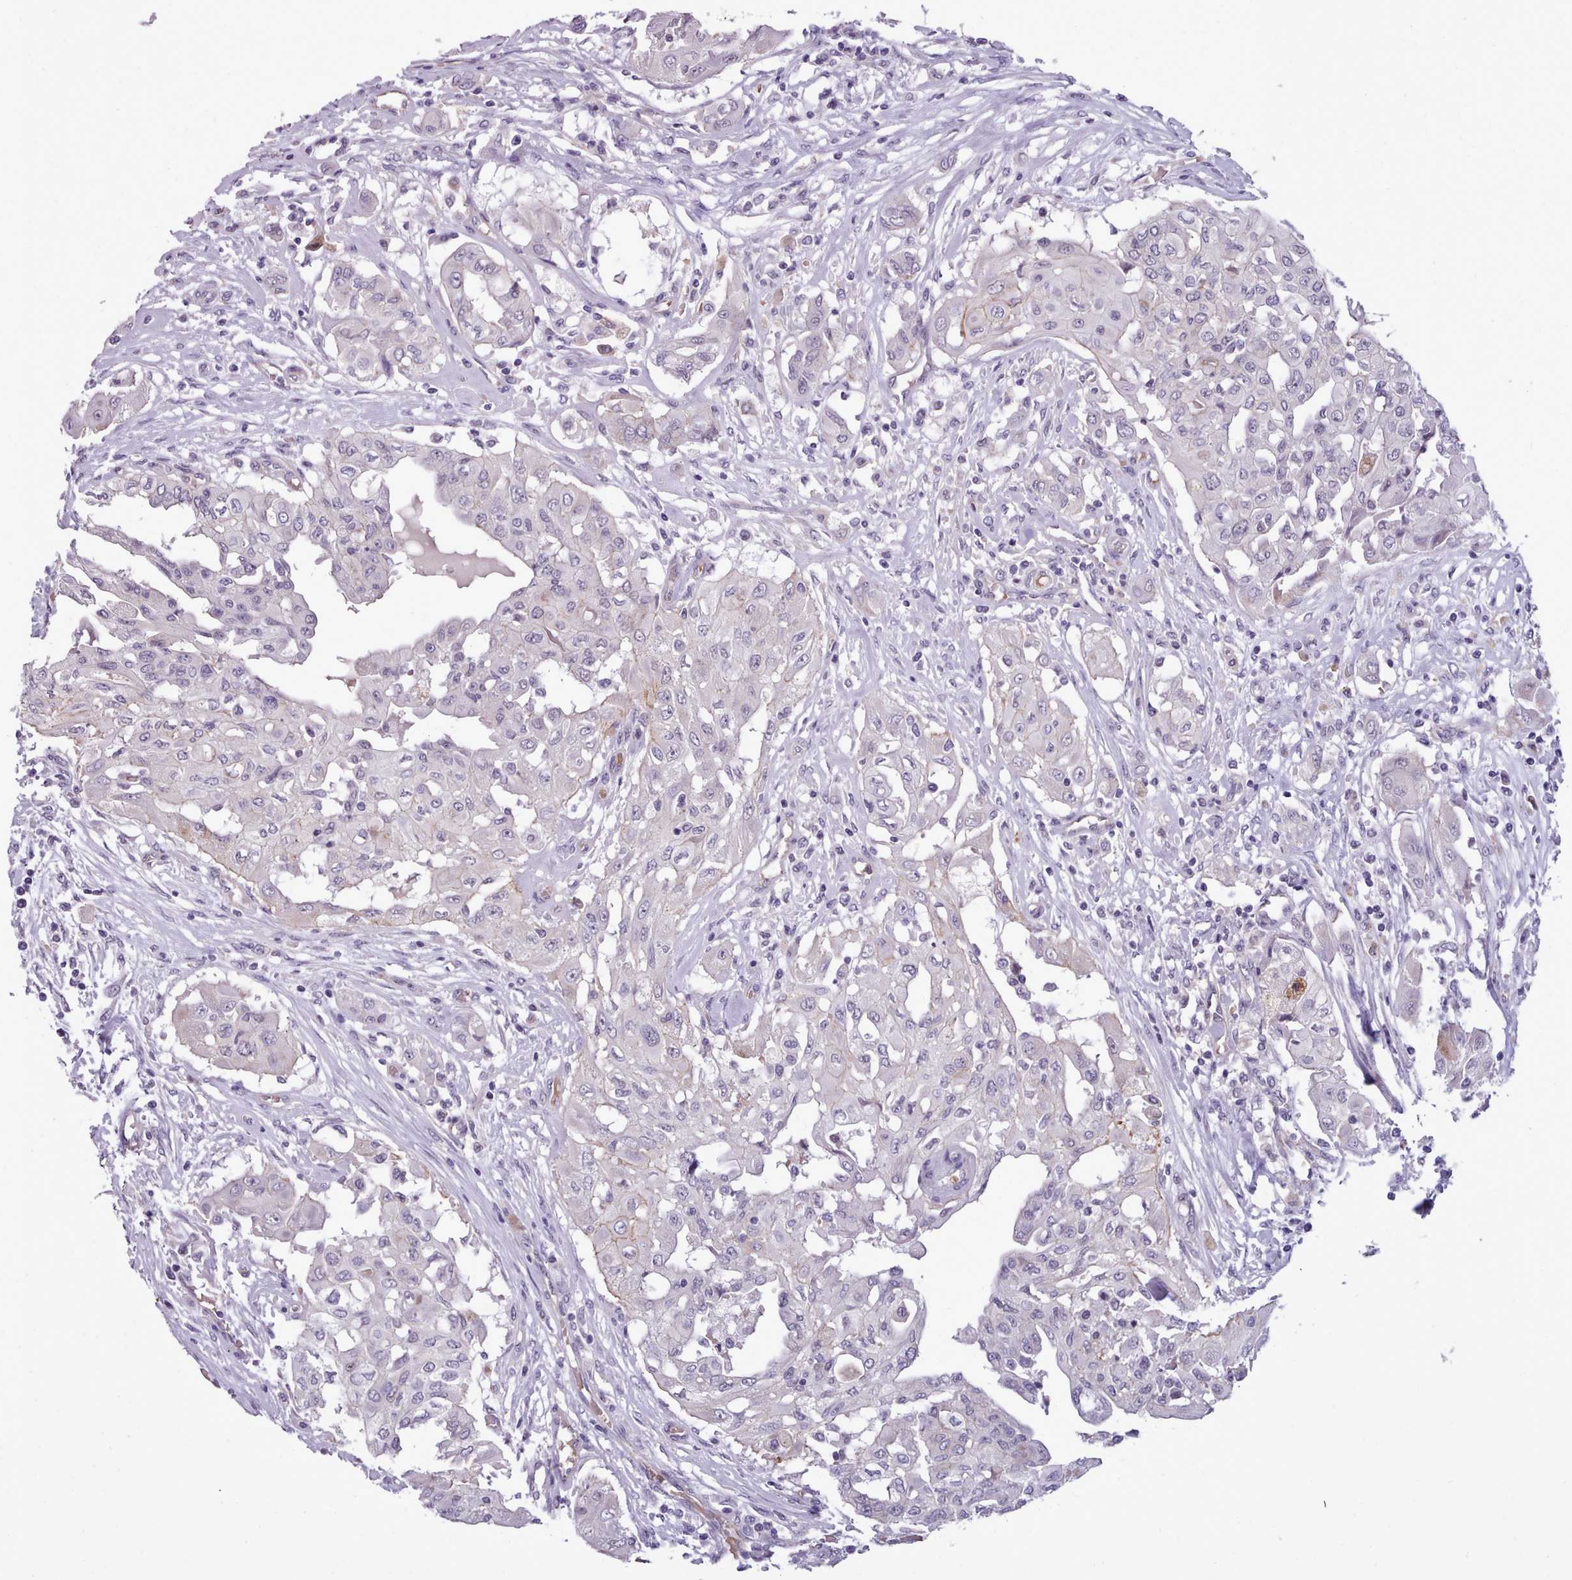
{"staining": {"intensity": "negative", "quantity": "none", "location": "none"}, "tissue": "thyroid cancer", "cell_type": "Tumor cells", "image_type": "cancer", "snomed": [{"axis": "morphology", "description": "Papillary adenocarcinoma, NOS"}, {"axis": "topography", "description": "Thyroid gland"}], "caption": "Immunohistochemistry image of papillary adenocarcinoma (thyroid) stained for a protein (brown), which displays no expression in tumor cells.", "gene": "KCTD16", "patient": {"sex": "female", "age": 59}}